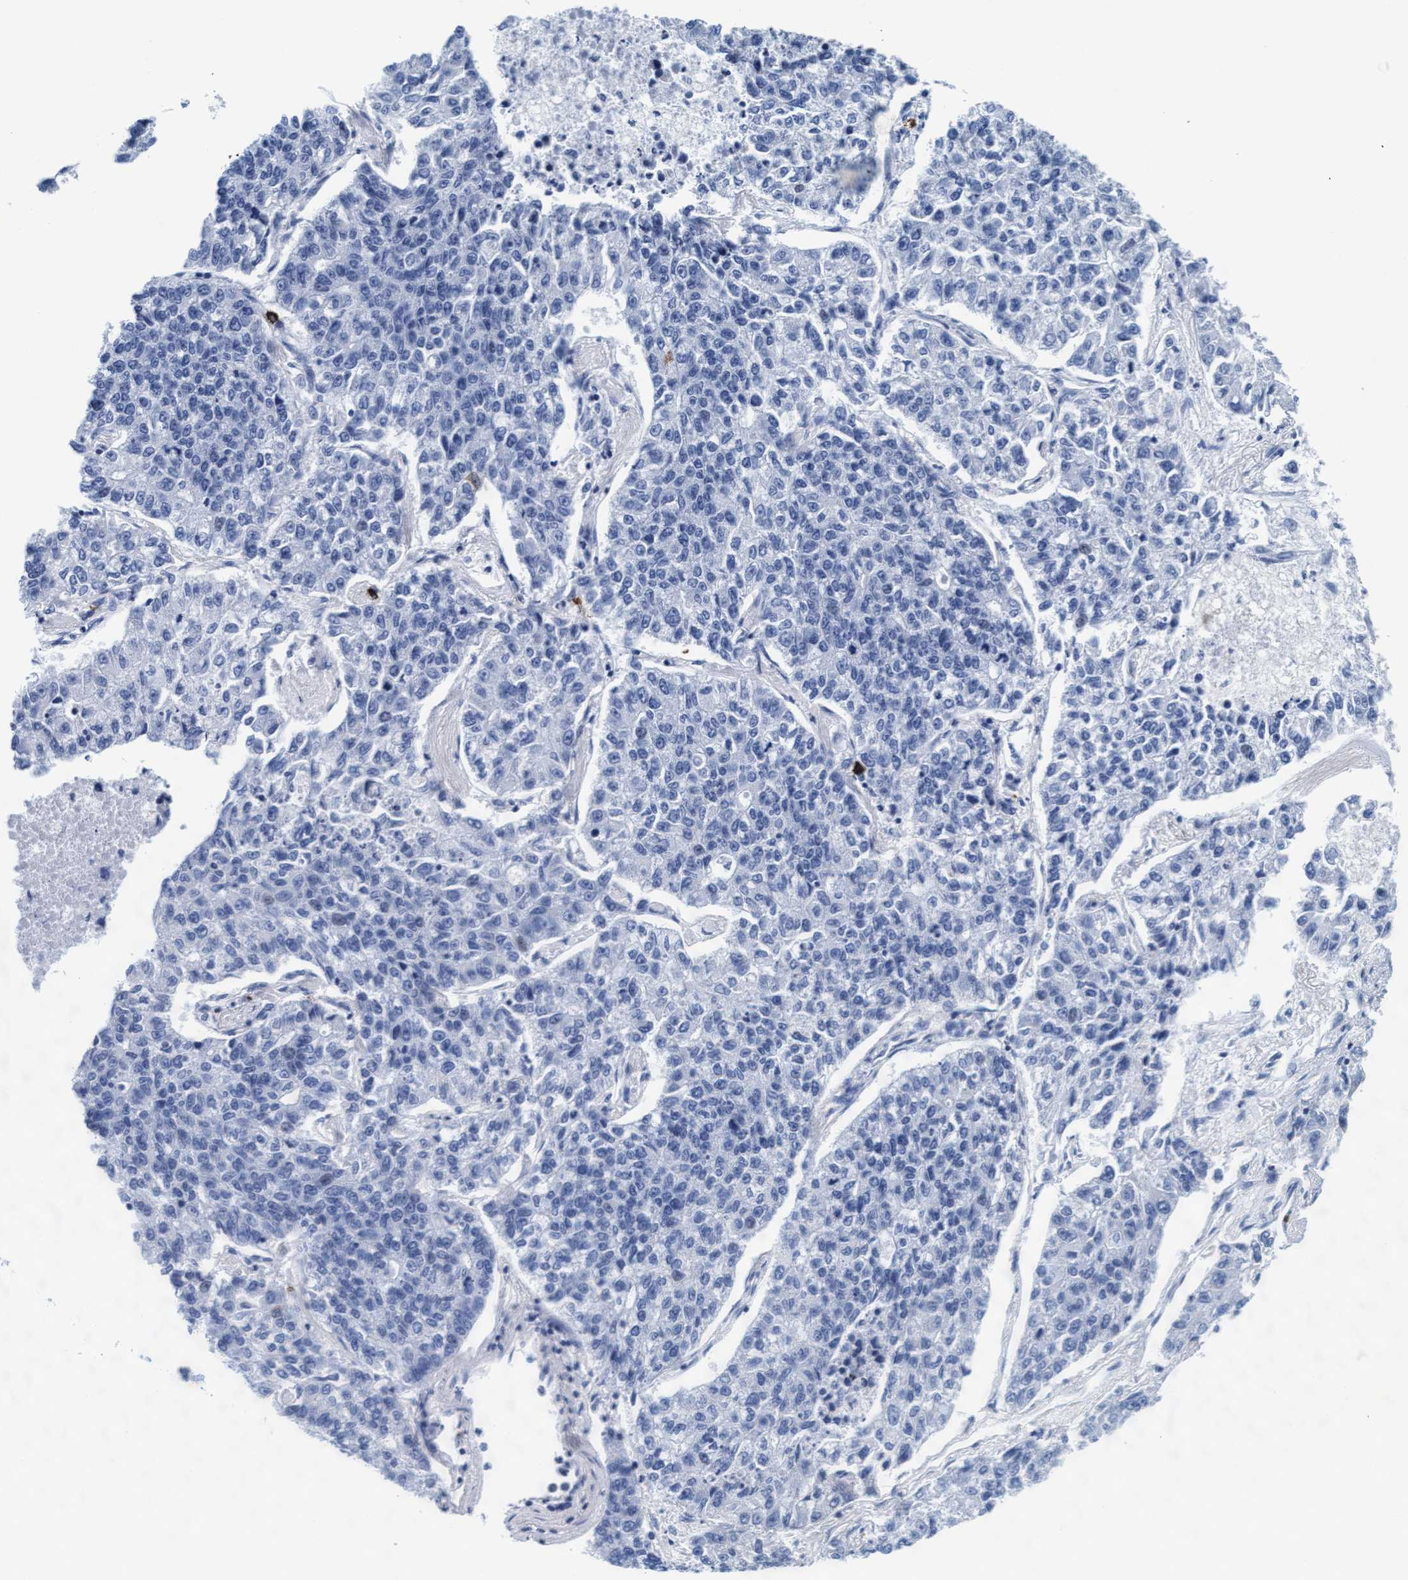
{"staining": {"intensity": "negative", "quantity": "none", "location": "none"}, "tissue": "lung cancer", "cell_type": "Tumor cells", "image_type": "cancer", "snomed": [{"axis": "morphology", "description": "Adenocarcinoma, NOS"}, {"axis": "topography", "description": "Lung"}], "caption": "This is an IHC photomicrograph of human lung cancer. There is no expression in tumor cells.", "gene": "ARSG", "patient": {"sex": "male", "age": 49}}